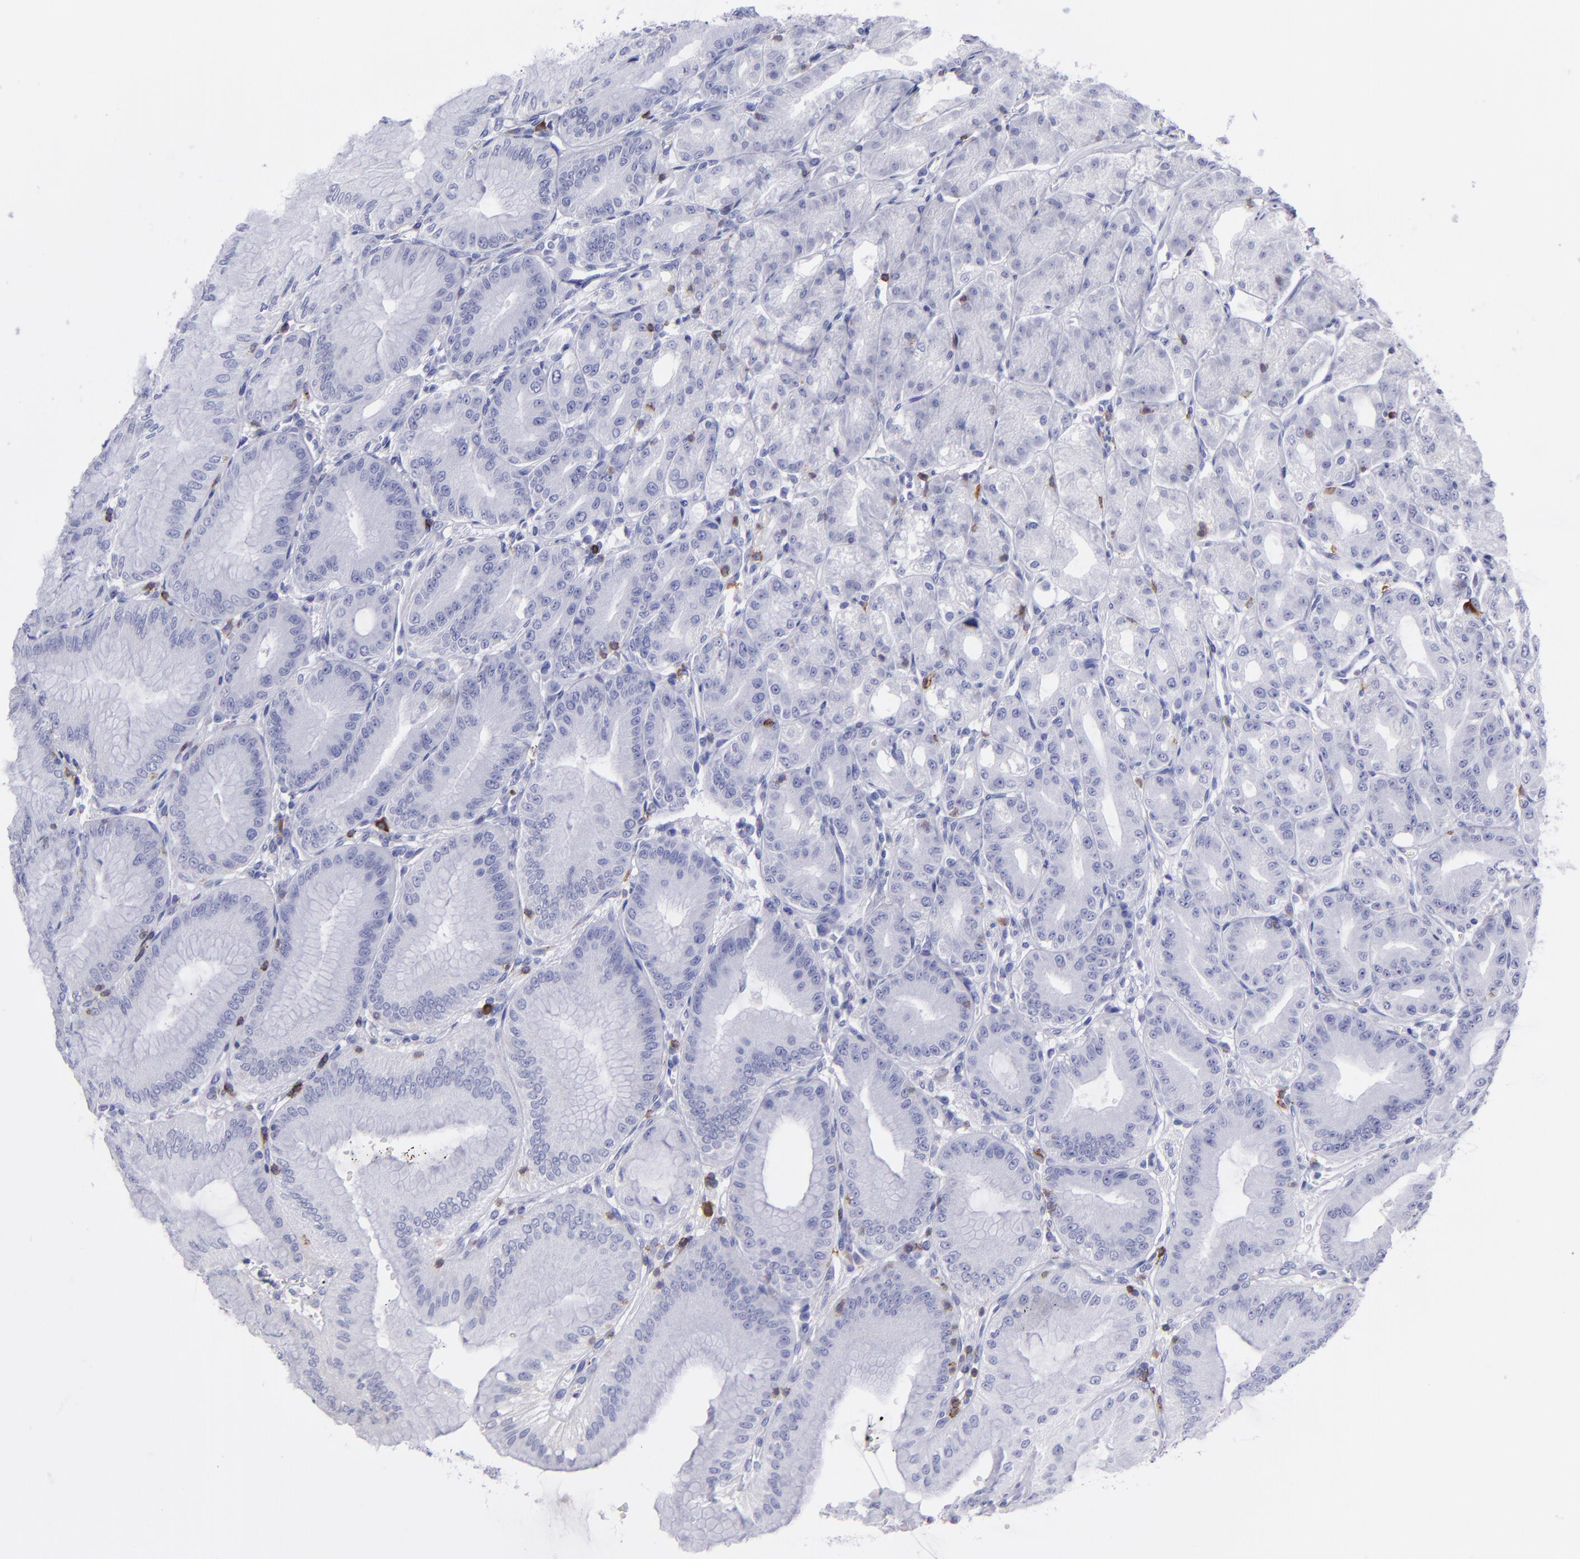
{"staining": {"intensity": "negative", "quantity": "none", "location": "none"}, "tissue": "stomach", "cell_type": "Glandular cells", "image_type": "normal", "snomed": [{"axis": "morphology", "description": "Normal tissue, NOS"}, {"axis": "topography", "description": "Stomach, lower"}], "caption": "The histopathology image reveals no staining of glandular cells in unremarkable stomach. Brightfield microscopy of IHC stained with DAB (3,3'-diaminobenzidine) (brown) and hematoxylin (blue), captured at high magnification.", "gene": "CD6", "patient": {"sex": "male", "age": 71}}